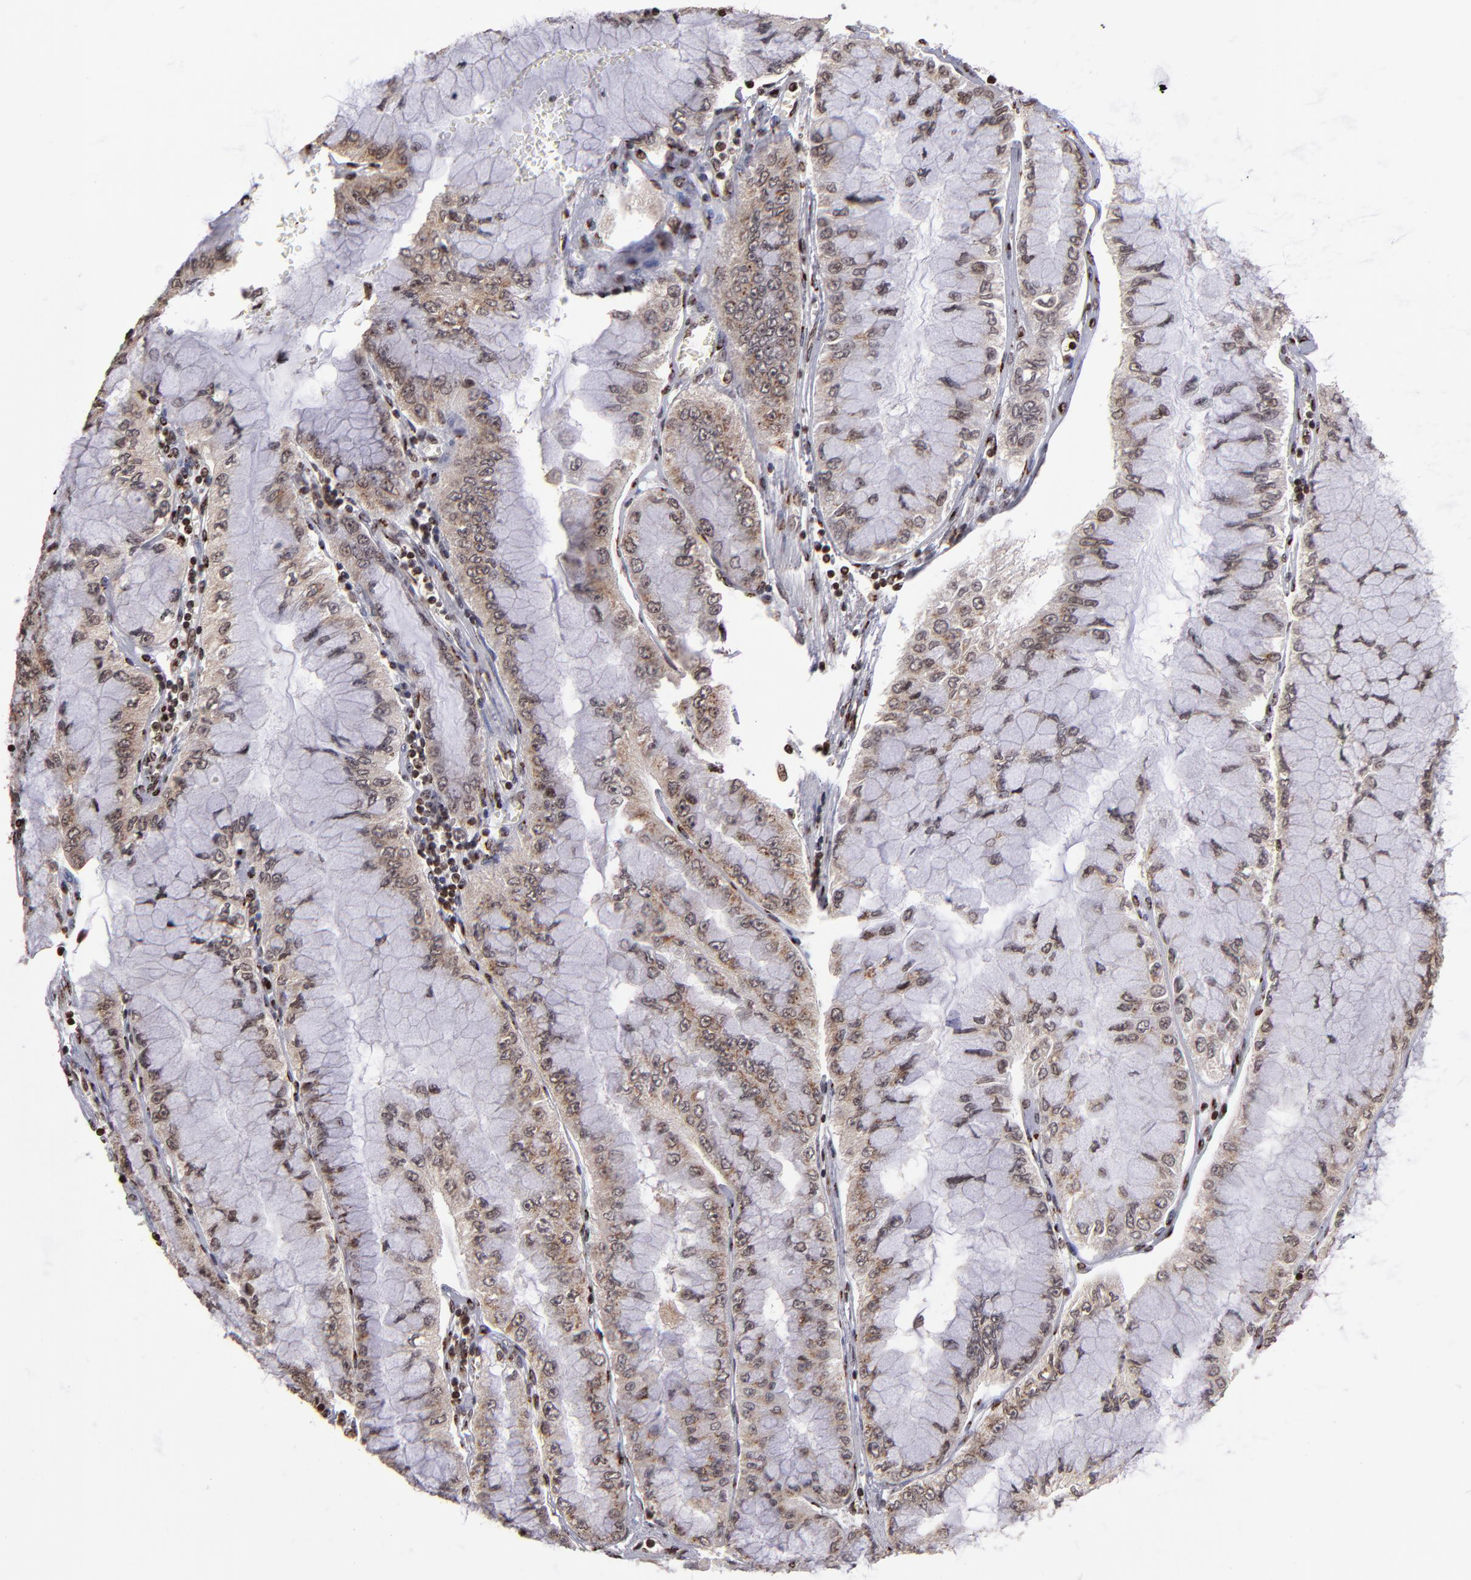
{"staining": {"intensity": "moderate", "quantity": ">75%", "location": "cytoplasmic/membranous,nuclear"}, "tissue": "liver cancer", "cell_type": "Tumor cells", "image_type": "cancer", "snomed": [{"axis": "morphology", "description": "Cholangiocarcinoma"}, {"axis": "topography", "description": "Liver"}], "caption": "Immunohistochemistry staining of liver cholangiocarcinoma, which shows medium levels of moderate cytoplasmic/membranous and nuclear staining in approximately >75% of tumor cells indicating moderate cytoplasmic/membranous and nuclear protein expression. The staining was performed using DAB (brown) for protein detection and nuclei were counterstained in hematoxylin (blue).", "gene": "CSDC2", "patient": {"sex": "female", "age": 79}}